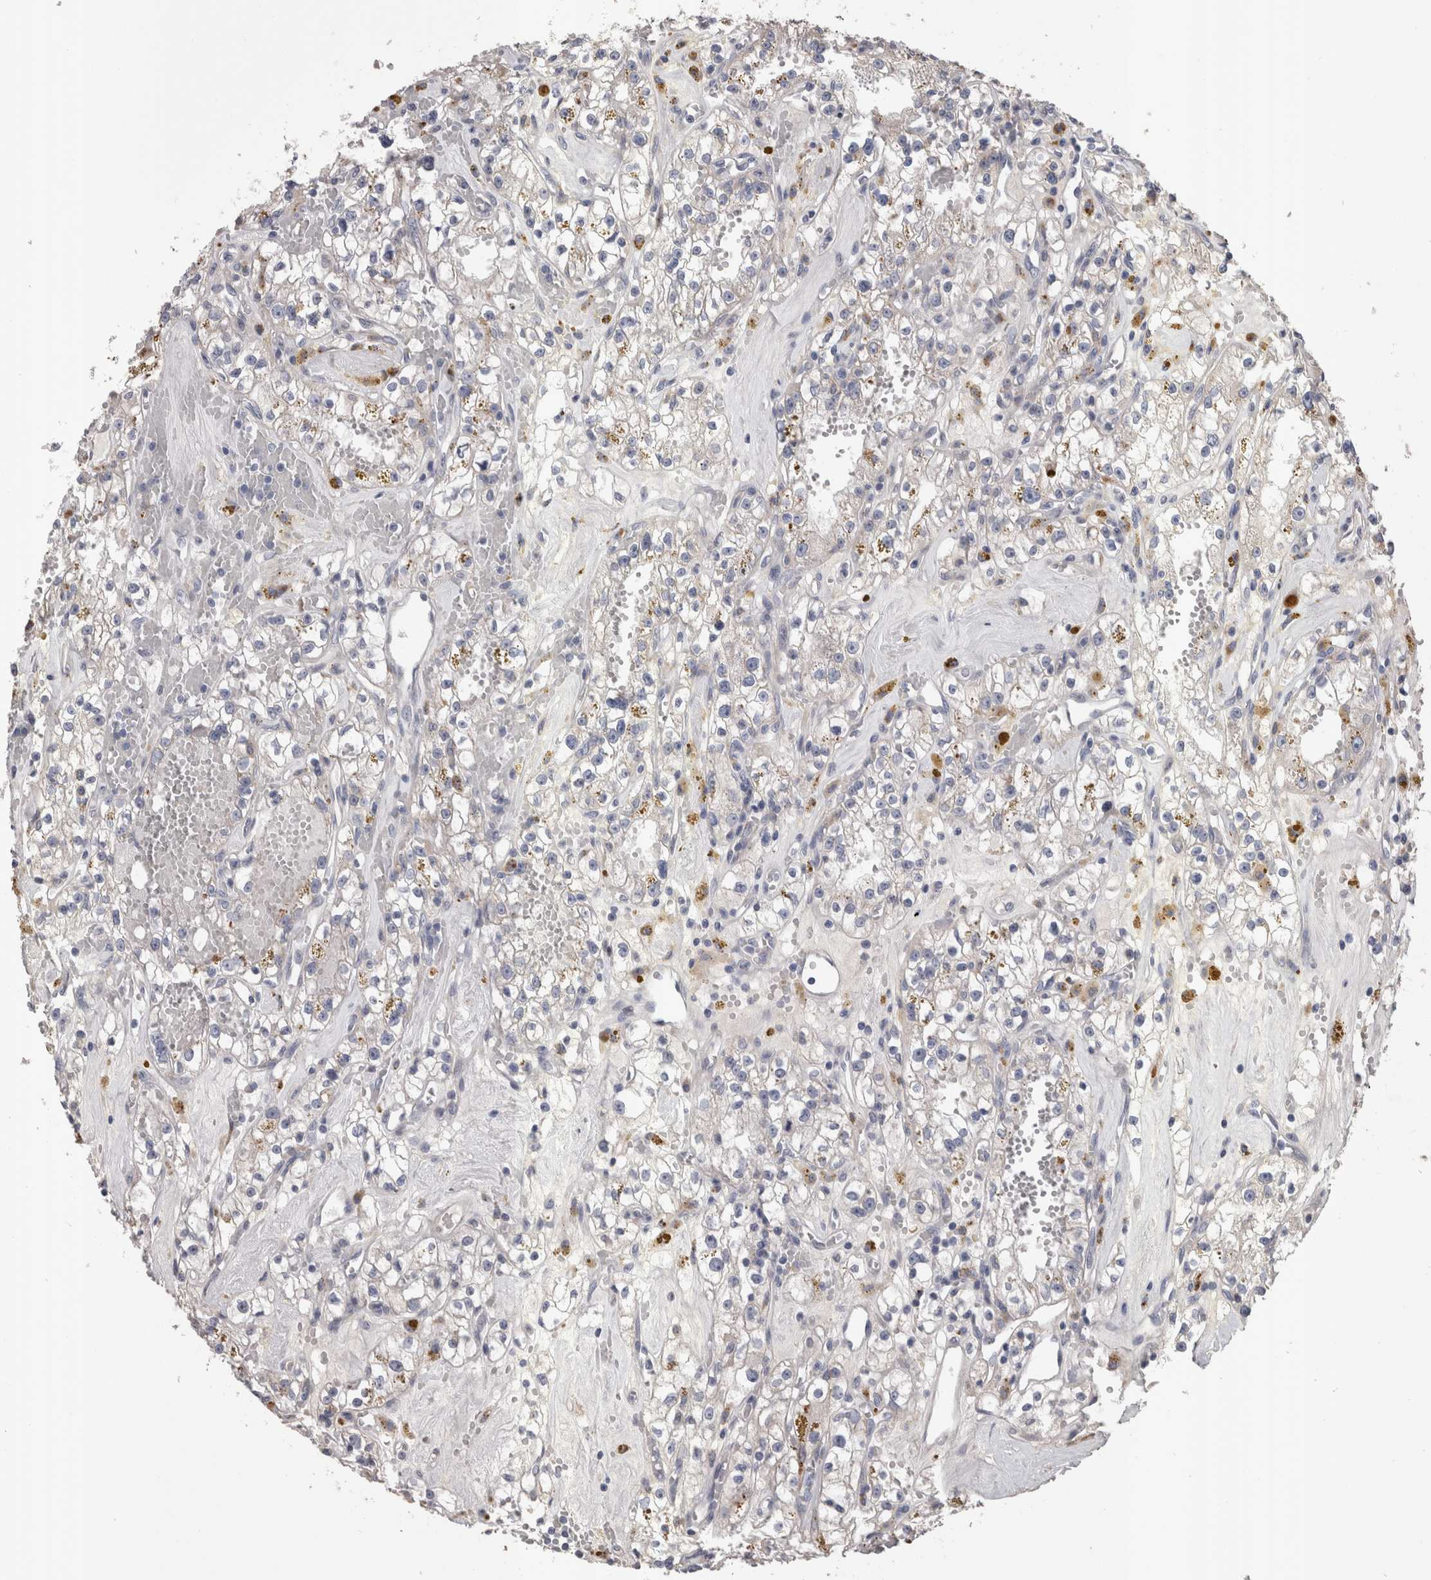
{"staining": {"intensity": "negative", "quantity": "none", "location": "none"}, "tissue": "renal cancer", "cell_type": "Tumor cells", "image_type": "cancer", "snomed": [{"axis": "morphology", "description": "Adenocarcinoma, NOS"}, {"axis": "topography", "description": "Kidney"}], "caption": "Immunohistochemical staining of human renal adenocarcinoma demonstrates no significant positivity in tumor cells.", "gene": "STC1", "patient": {"sex": "male", "age": 56}}